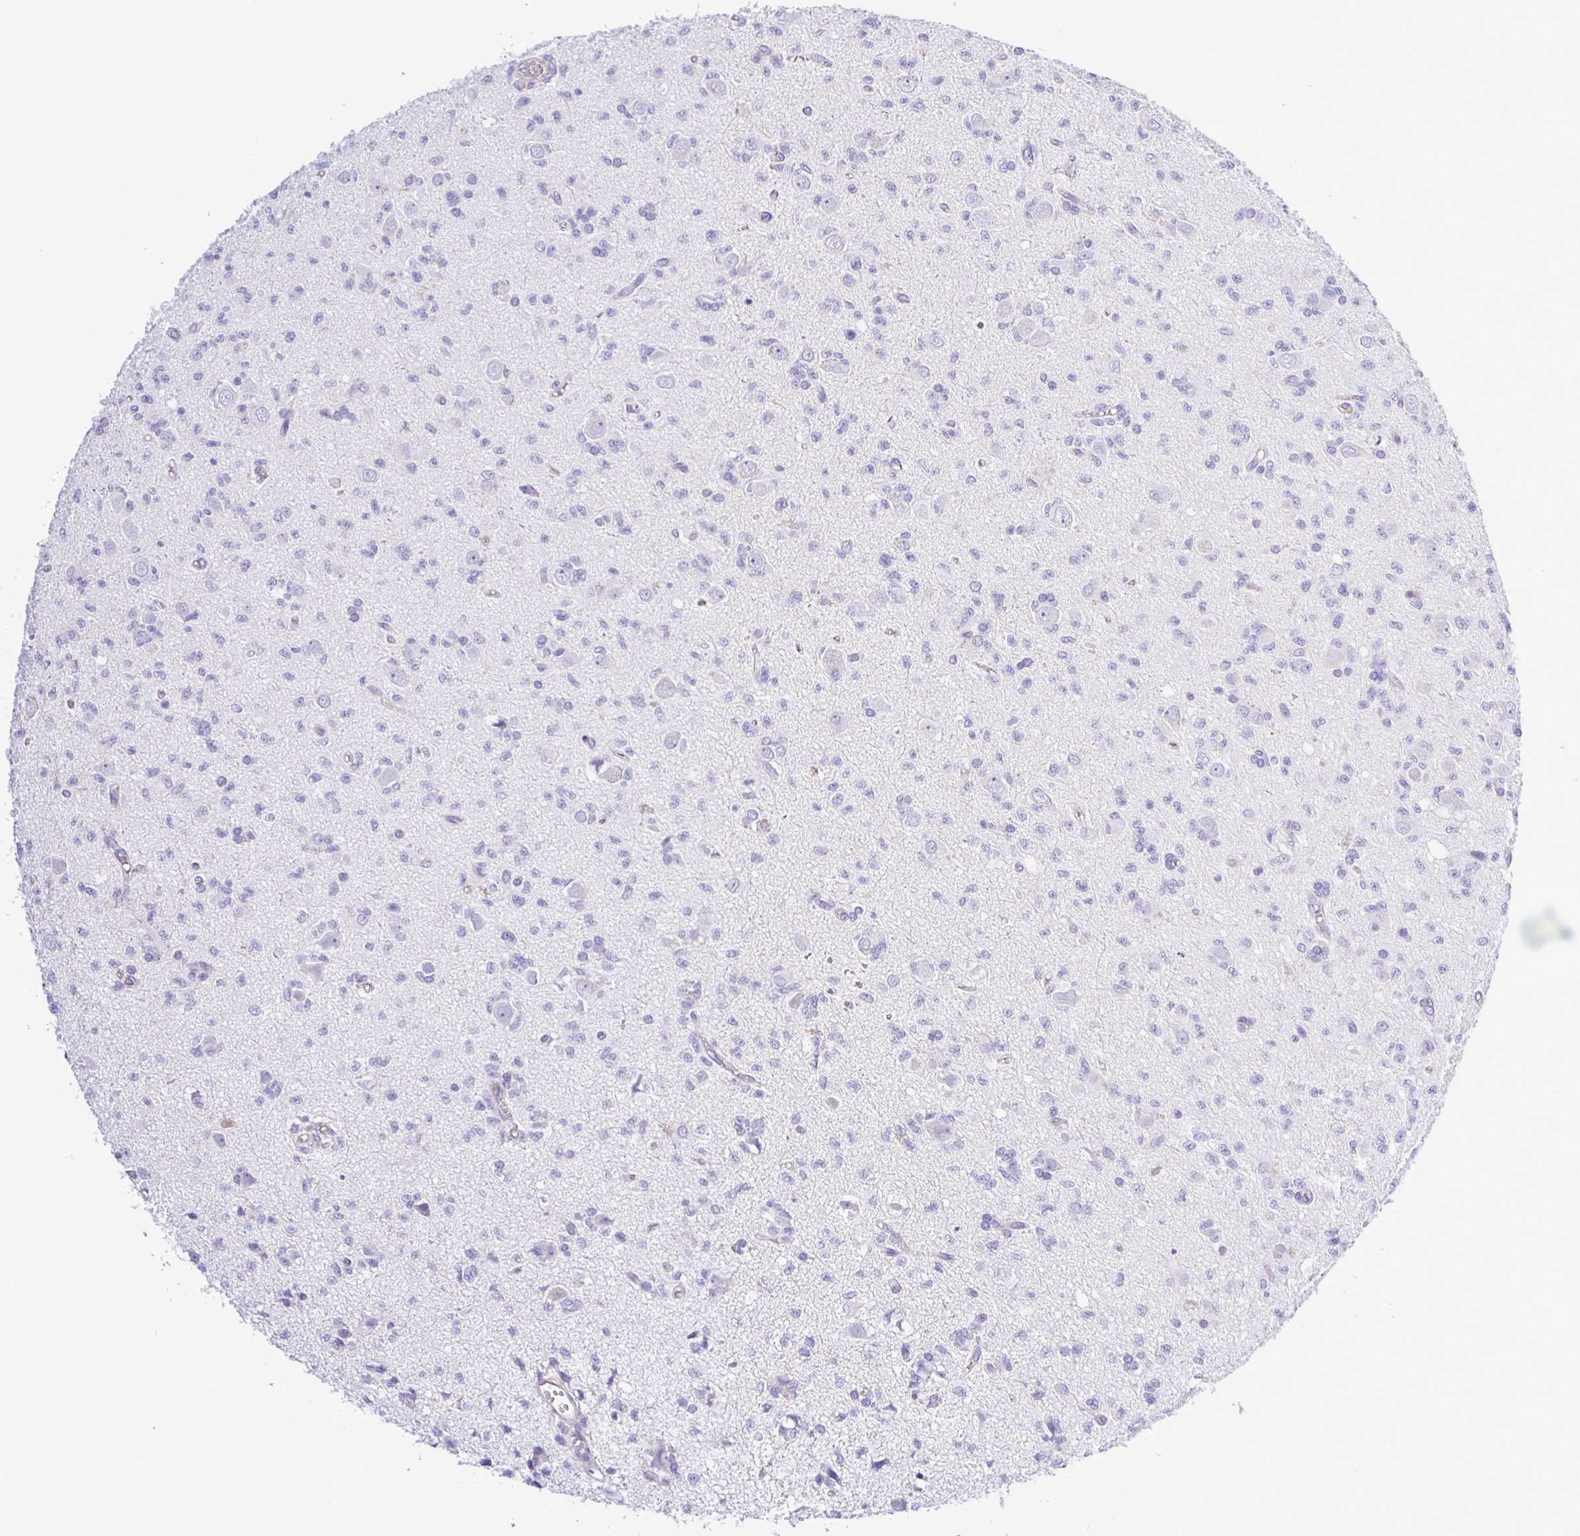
{"staining": {"intensity": "negative", "quantity": "none", "location": "none"}, "tissue": "glioma", "cell_type": "Tumor cells", "image_type": "cancer", "snomed": [{"axis": "morphology", "description": "Glioma, malignant, Low grade"}, {"axis": "topography", "description": "Brain"}], "caption": "Human malignant low-grade glioma stained for a protein using immunohistochemistry (IHC) demonstrates no staining in tumor cells.", "gene": "CYP11A1", "patient": {"sex": "male", "age": 64}}